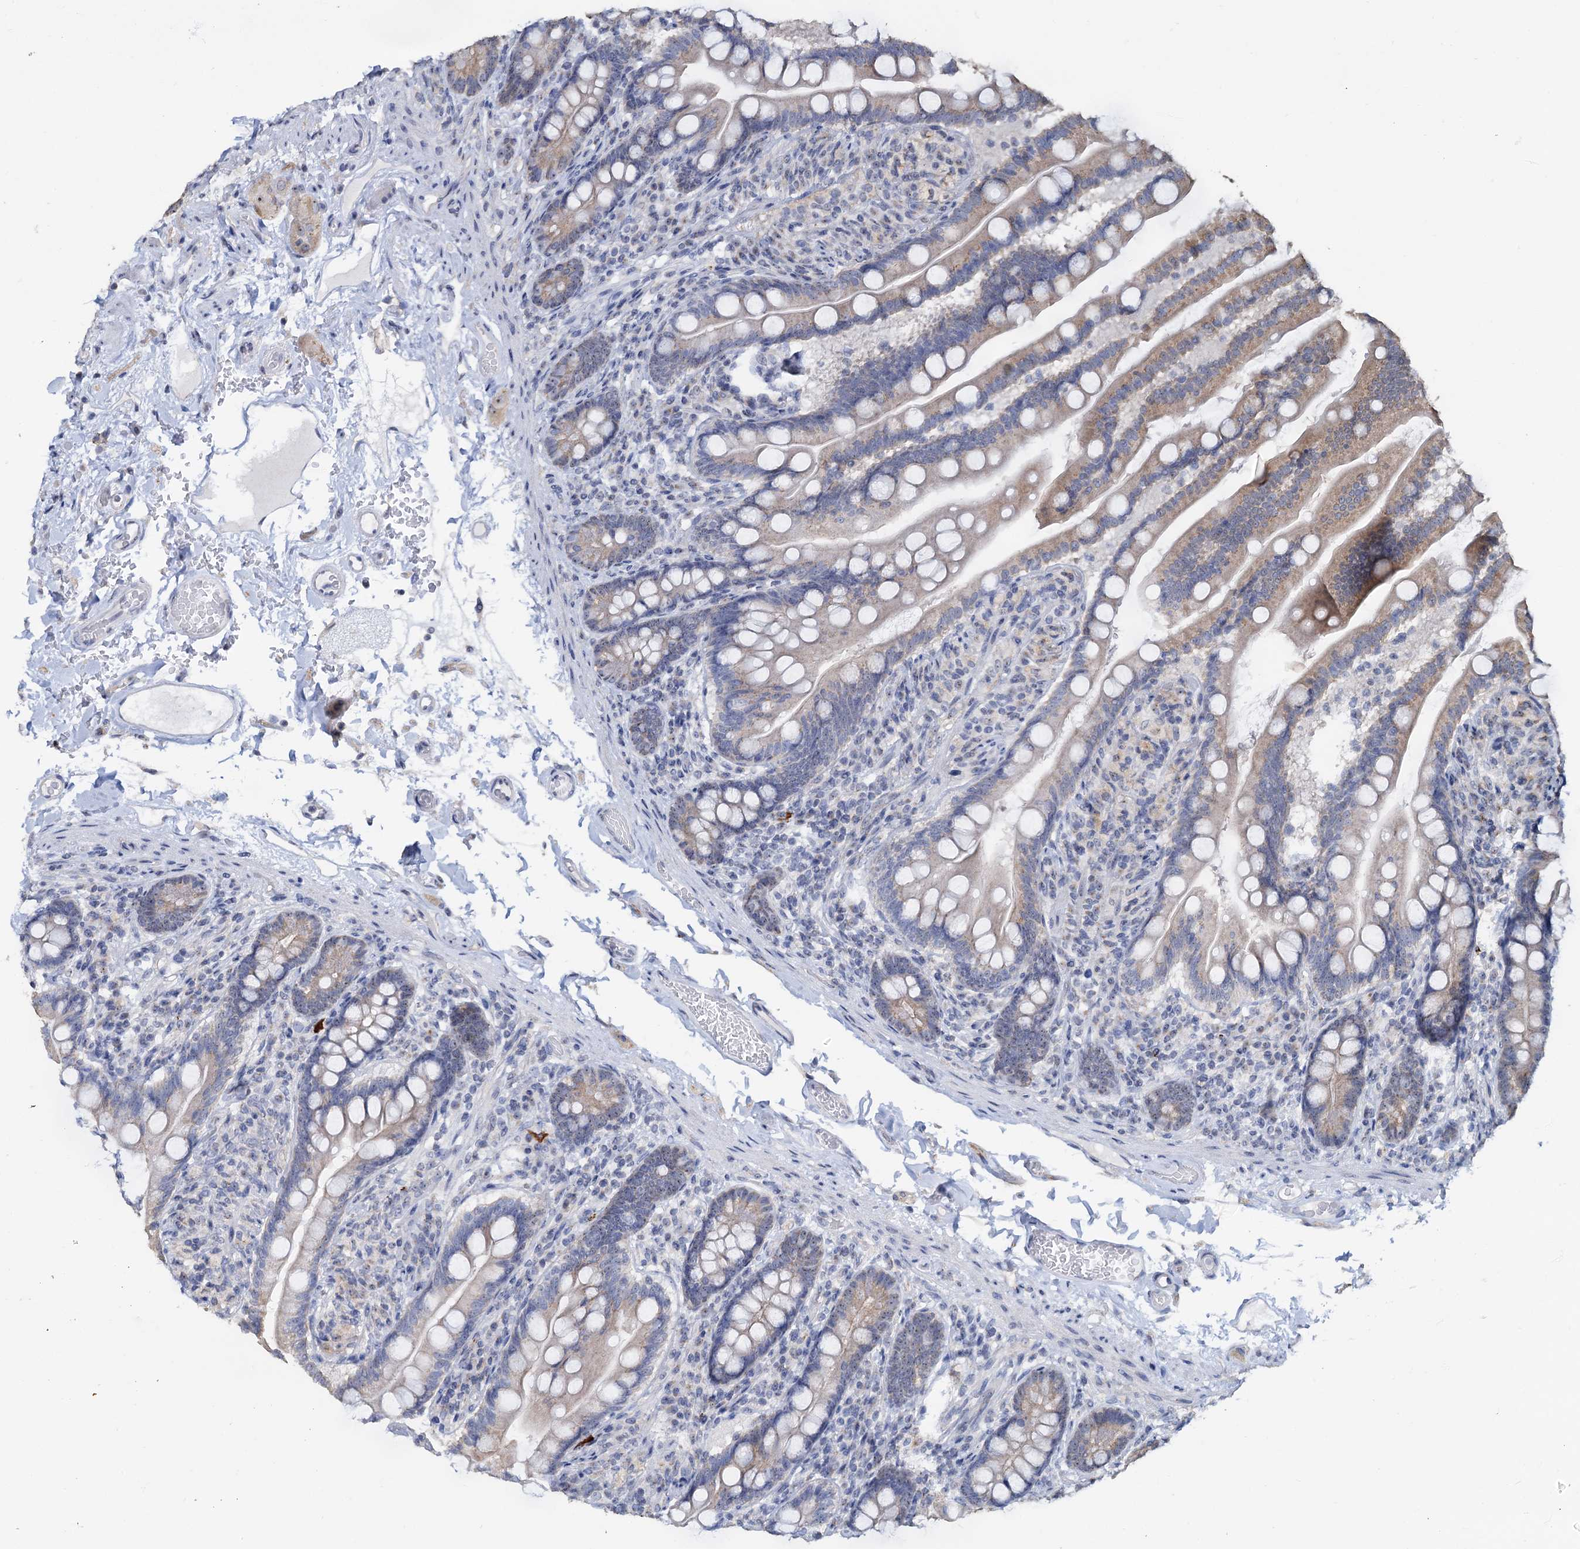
{"staining": {"intensity": "moderate", "quantity": "25%-75%", "location": "cytoplasmic/membranous,nuclear"}, "tissue": "small intestine", "cell_type": "Glandular cells", "image_type": "normal", "snomed": [{"axis": "morphology", "description": "Normal tissue, NOS"}, {"axis": "topography", "description": "Small intestine"}], "caption": "Small intestine stained with DAB IHC exhibits medium levels of moderate cytoplasmic/membranous,nuclear staining in approximately 25%-75% of glandular cells.", "gene": "C2CD3", "patient": {"sex": "female", "age": 64}}